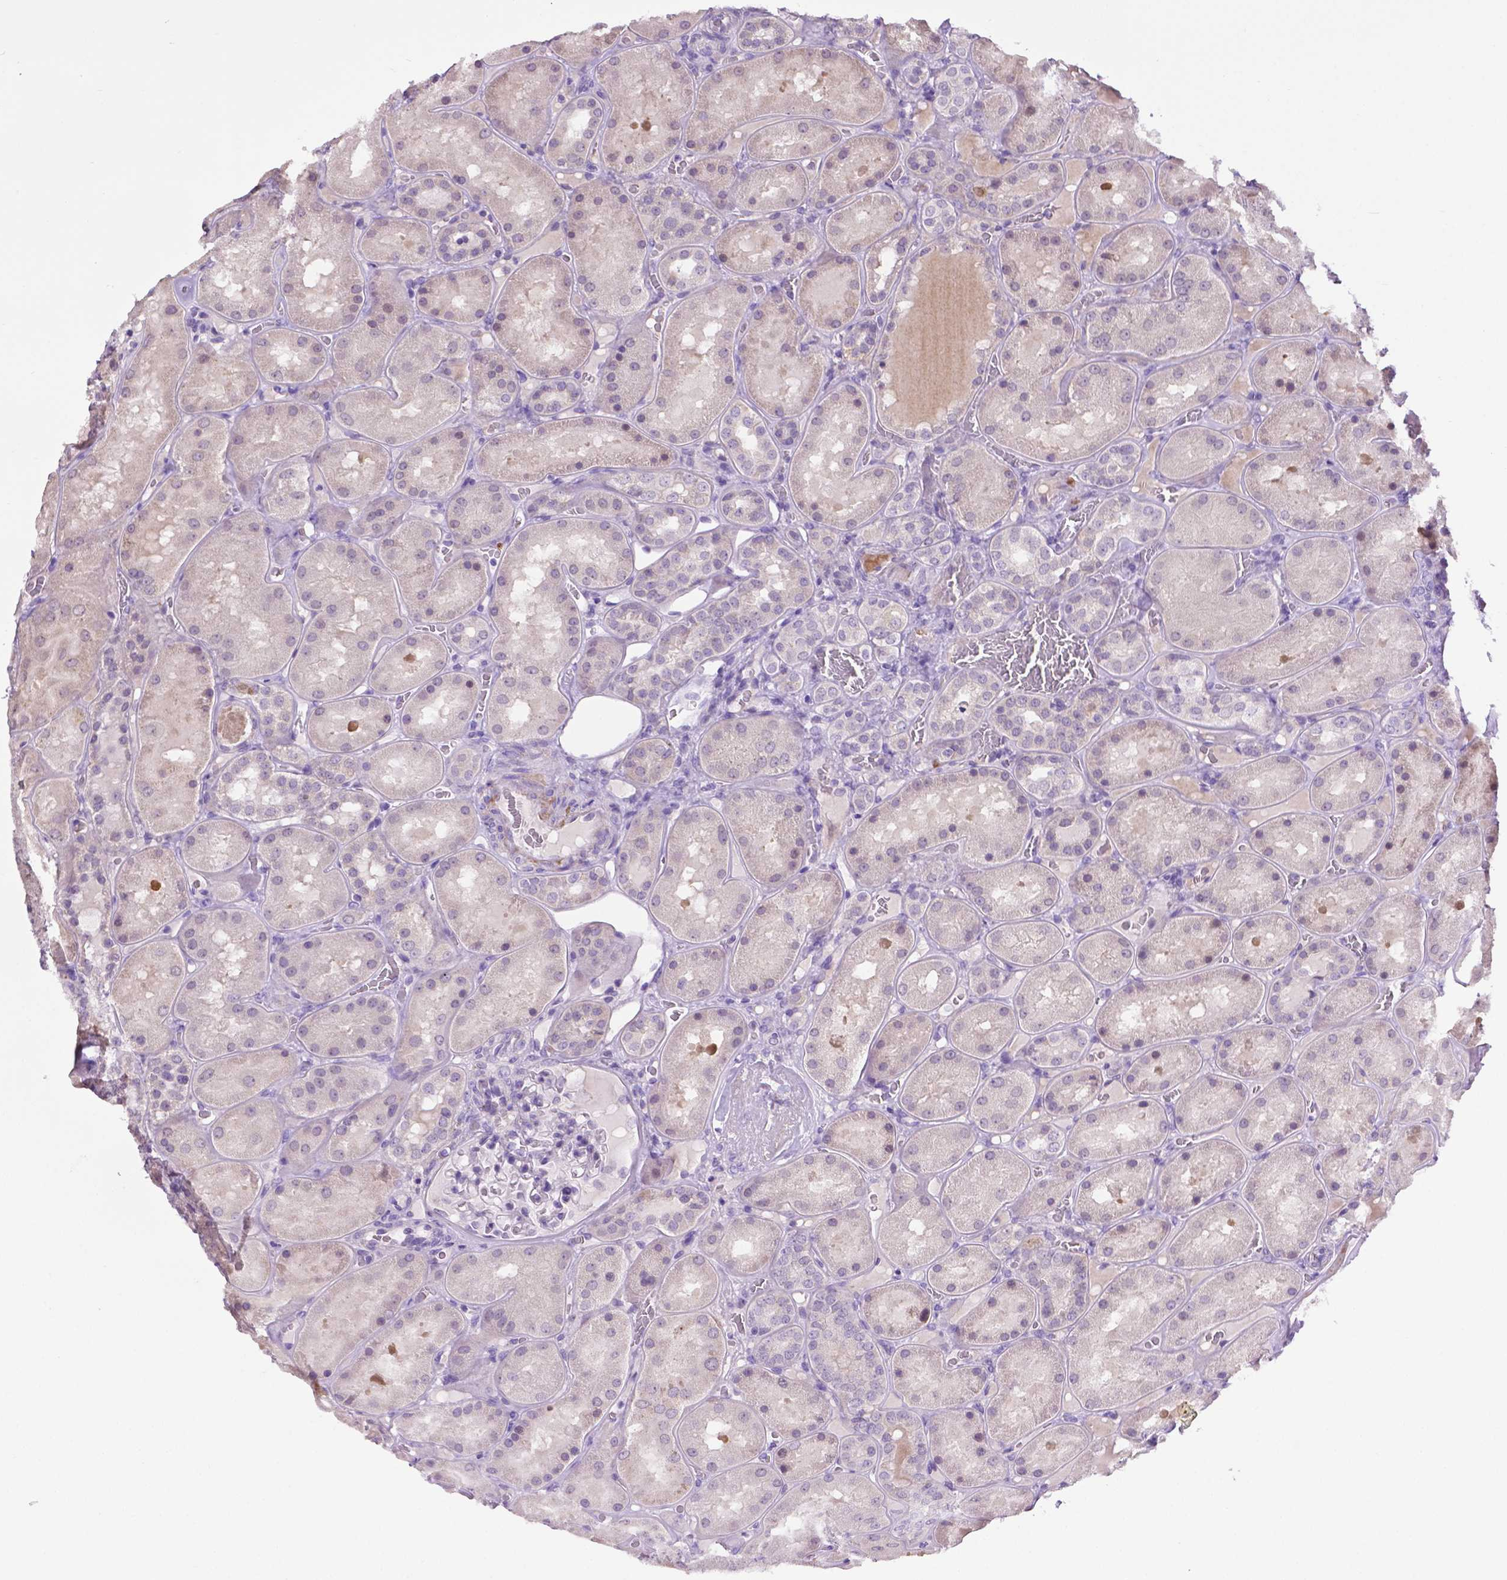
{"staining": {"intensity": "negative", "quantity": "none", "location": "none"}, "tissue": "kidney", "cell_type": "Cells in glomeruli", "image_type": "normal", "snomed": [{"axis": "morphology", "description": "Normal tissue, NOS"}, {"axis": "topography", "description": "Kidney"}], "caption": "High power microscopy photomicrograph of an IHC image of benign kidney, revealing no significant staining in cells in glomeruli.", "gene": "MMP27", "patient": {"sex": "male", "age": 73}}